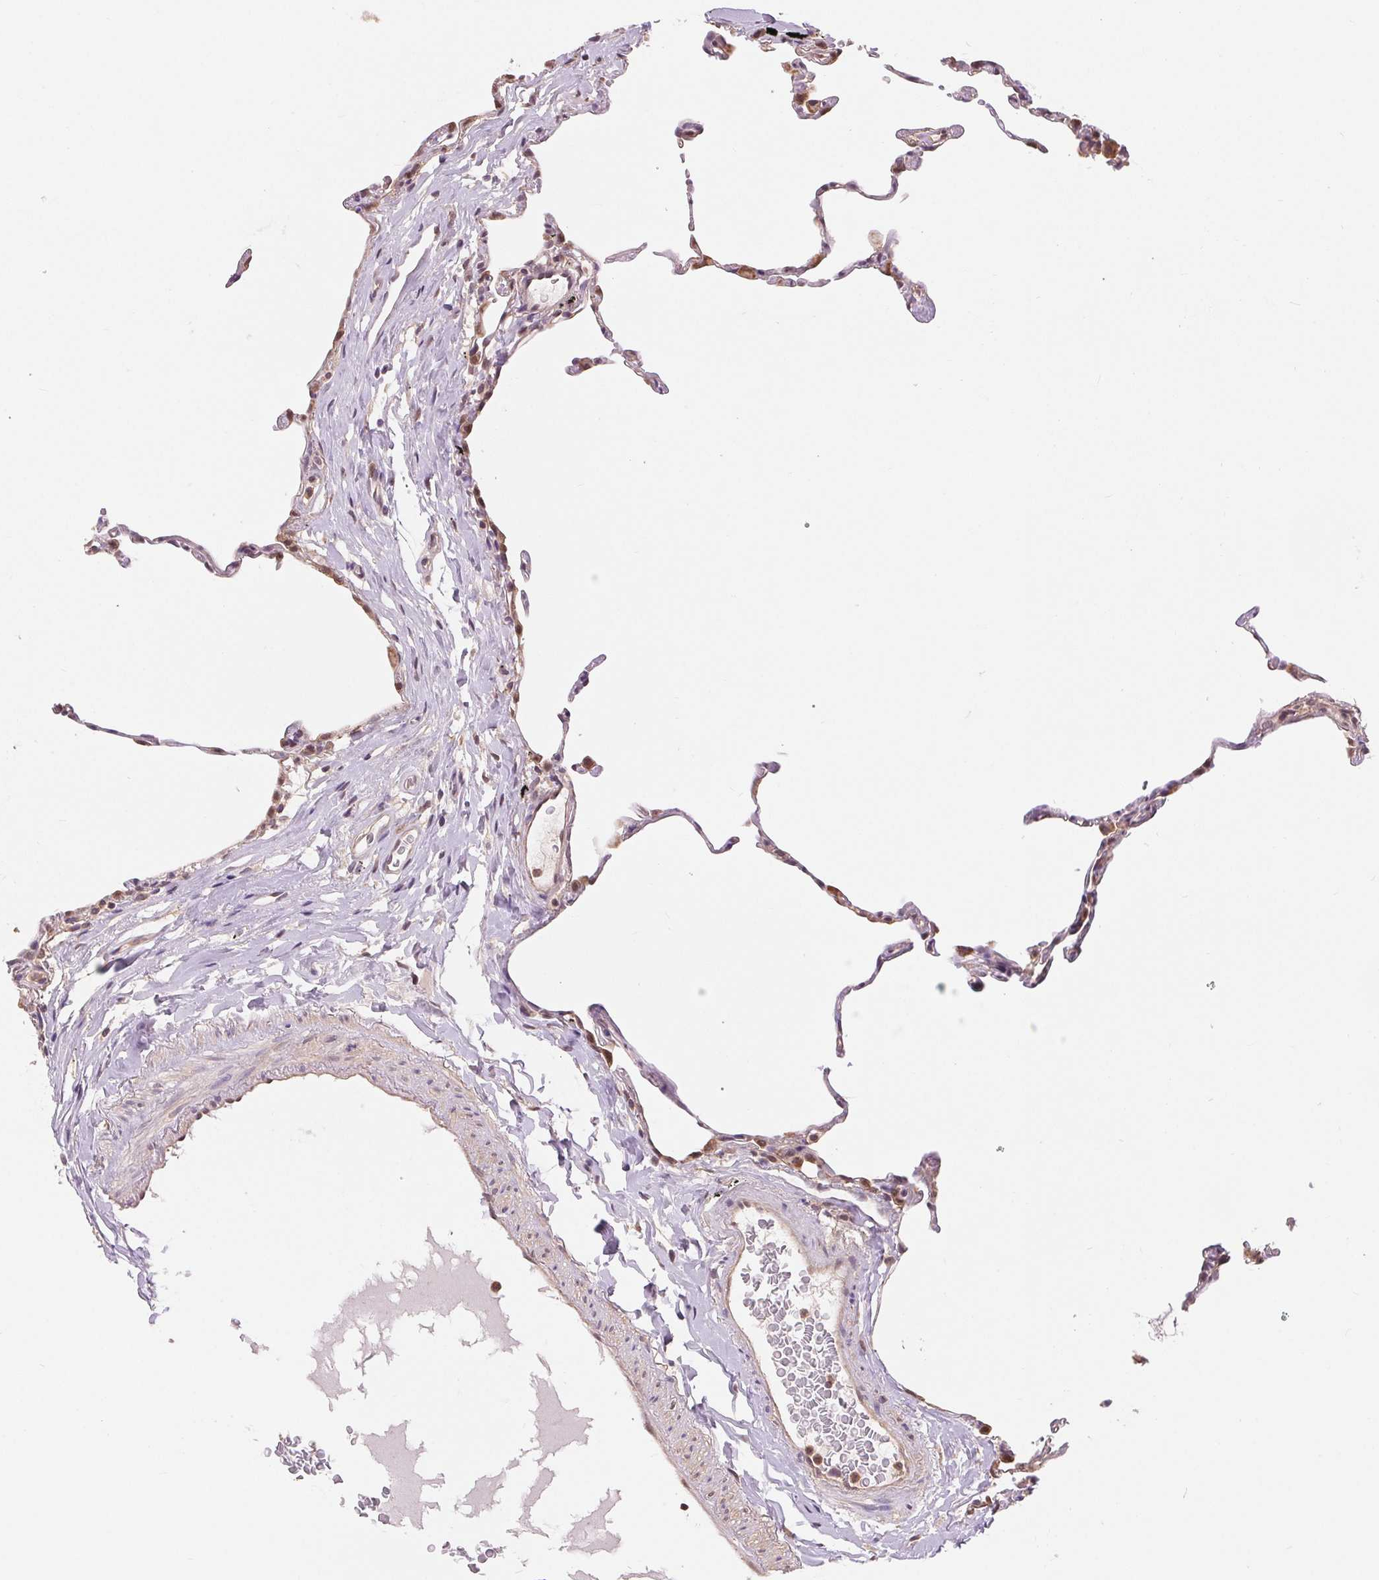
{"staining": {"intensity": "weak", "quantity": "<25%", "location": "nuclear"}, "tissue": "lung", "cell_type": "Alveolar cells", "image_type": "normal", "snomed": [{"axis": "morphology", "description": "Normal tissue, NOS"}, {"axis": "topography", "description": "Lung"}], "caption": "A high-resolution image shows immunohistochemistry staining of normal lung, which demonstrates no significant expression in alveolar cells. Nuclei are stained in blue.", "gene": "TMEM273", "patient": {"sex": "female", "age": 57}}